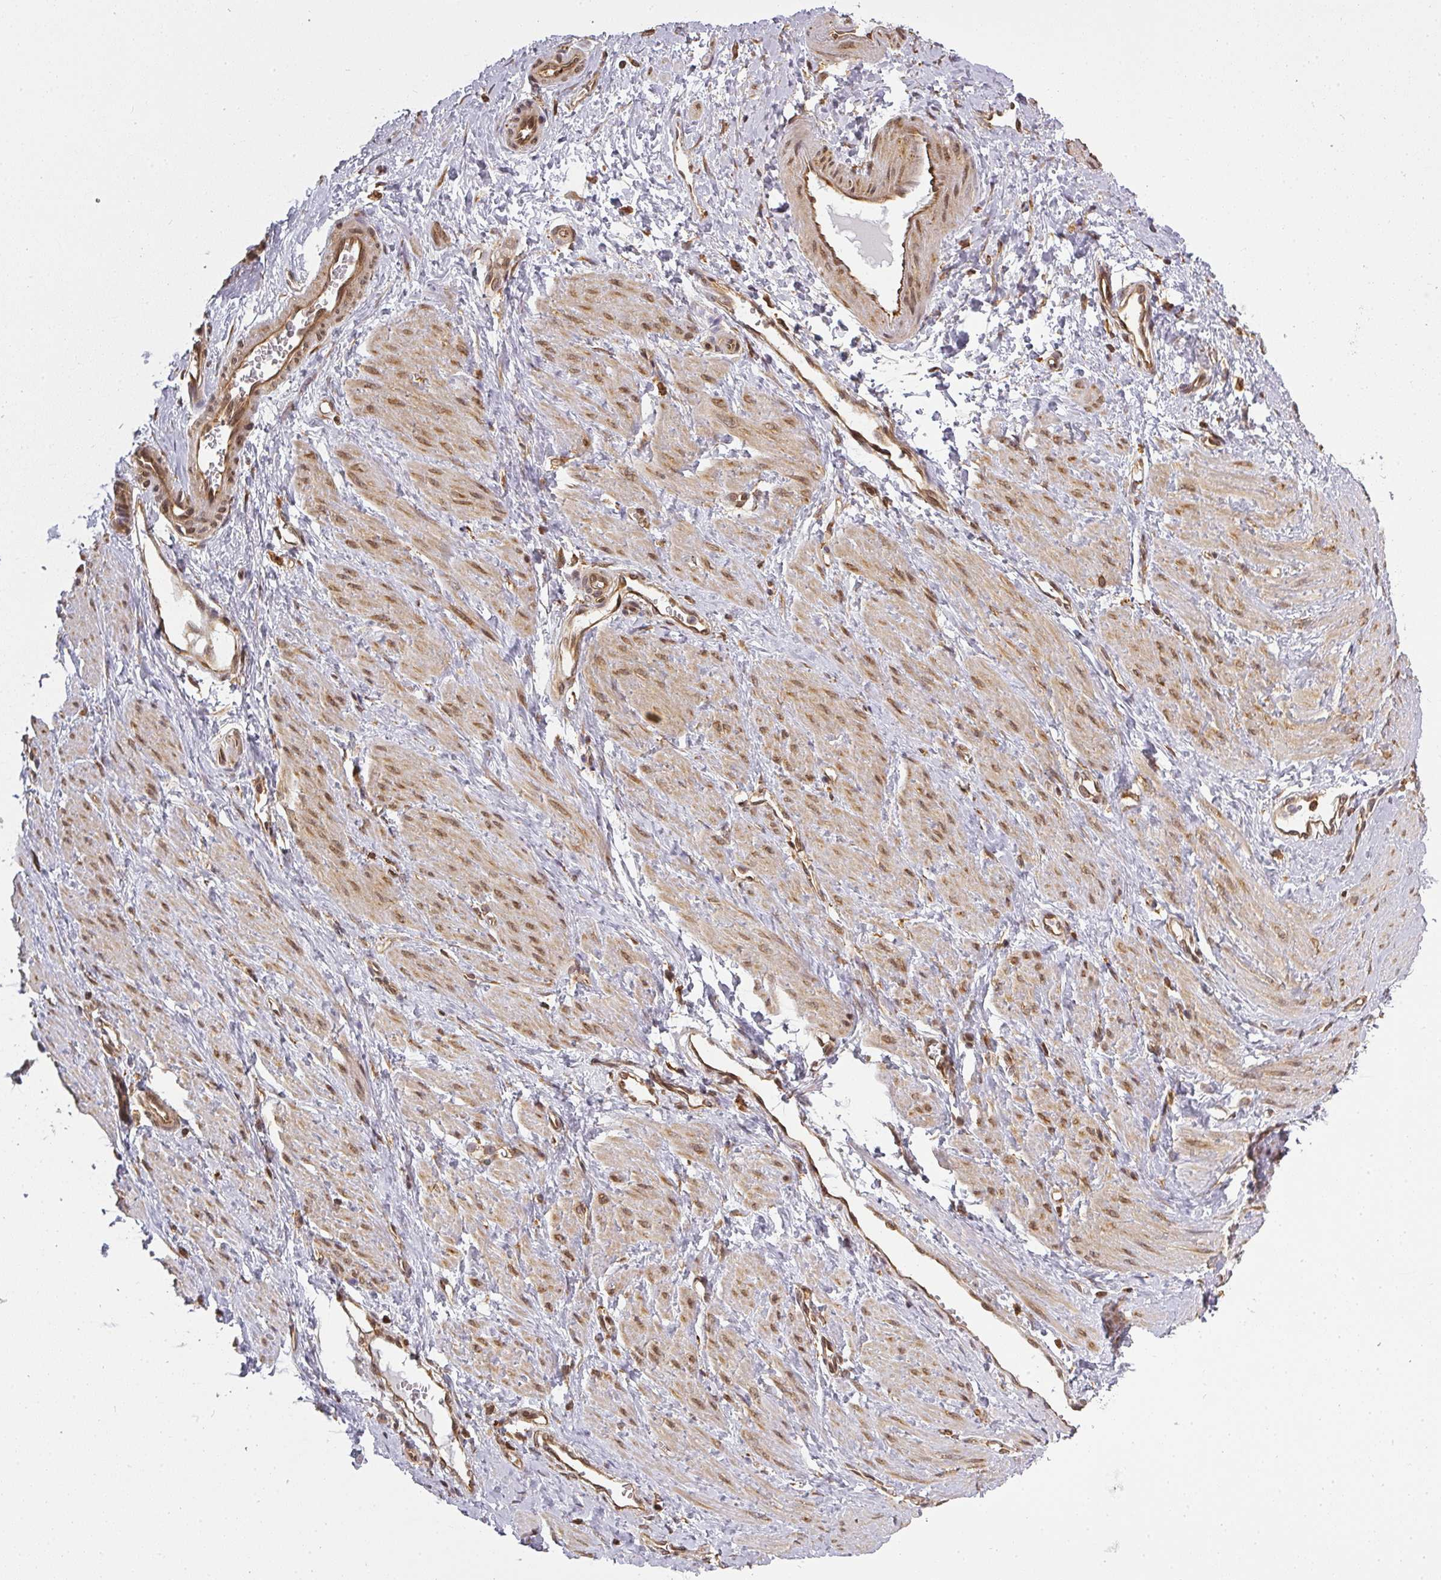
{"staining": {"intensity": "moderate", "quantity": ">75%", "location": "cytoplasmic/membranous,nuclear"}, "tissue": "smooth muscle", "cell_type": "Smooth muscle cells", "image_type": "normal", "snomed": [{"axis": "morphology", "description": "Normal tissue, NOS"}, {"axis": "topography", "description": "Smooth muscle"}, {"axis": "topography", "description": "Uterus"}], "caption": "High-magnification brightfield microscopy of benign smooth muscle stained with DAB (3,3'-diaminobenzidine) (brown) and counterstained with hematoxylin (blue). smooth muscle cells exhibit moderate cytoplasmic/membranous,nuclear staining is present in about>75% of cells.", "gene": "PPP6R3", "patient": {"sex": "female", "age": 39}}